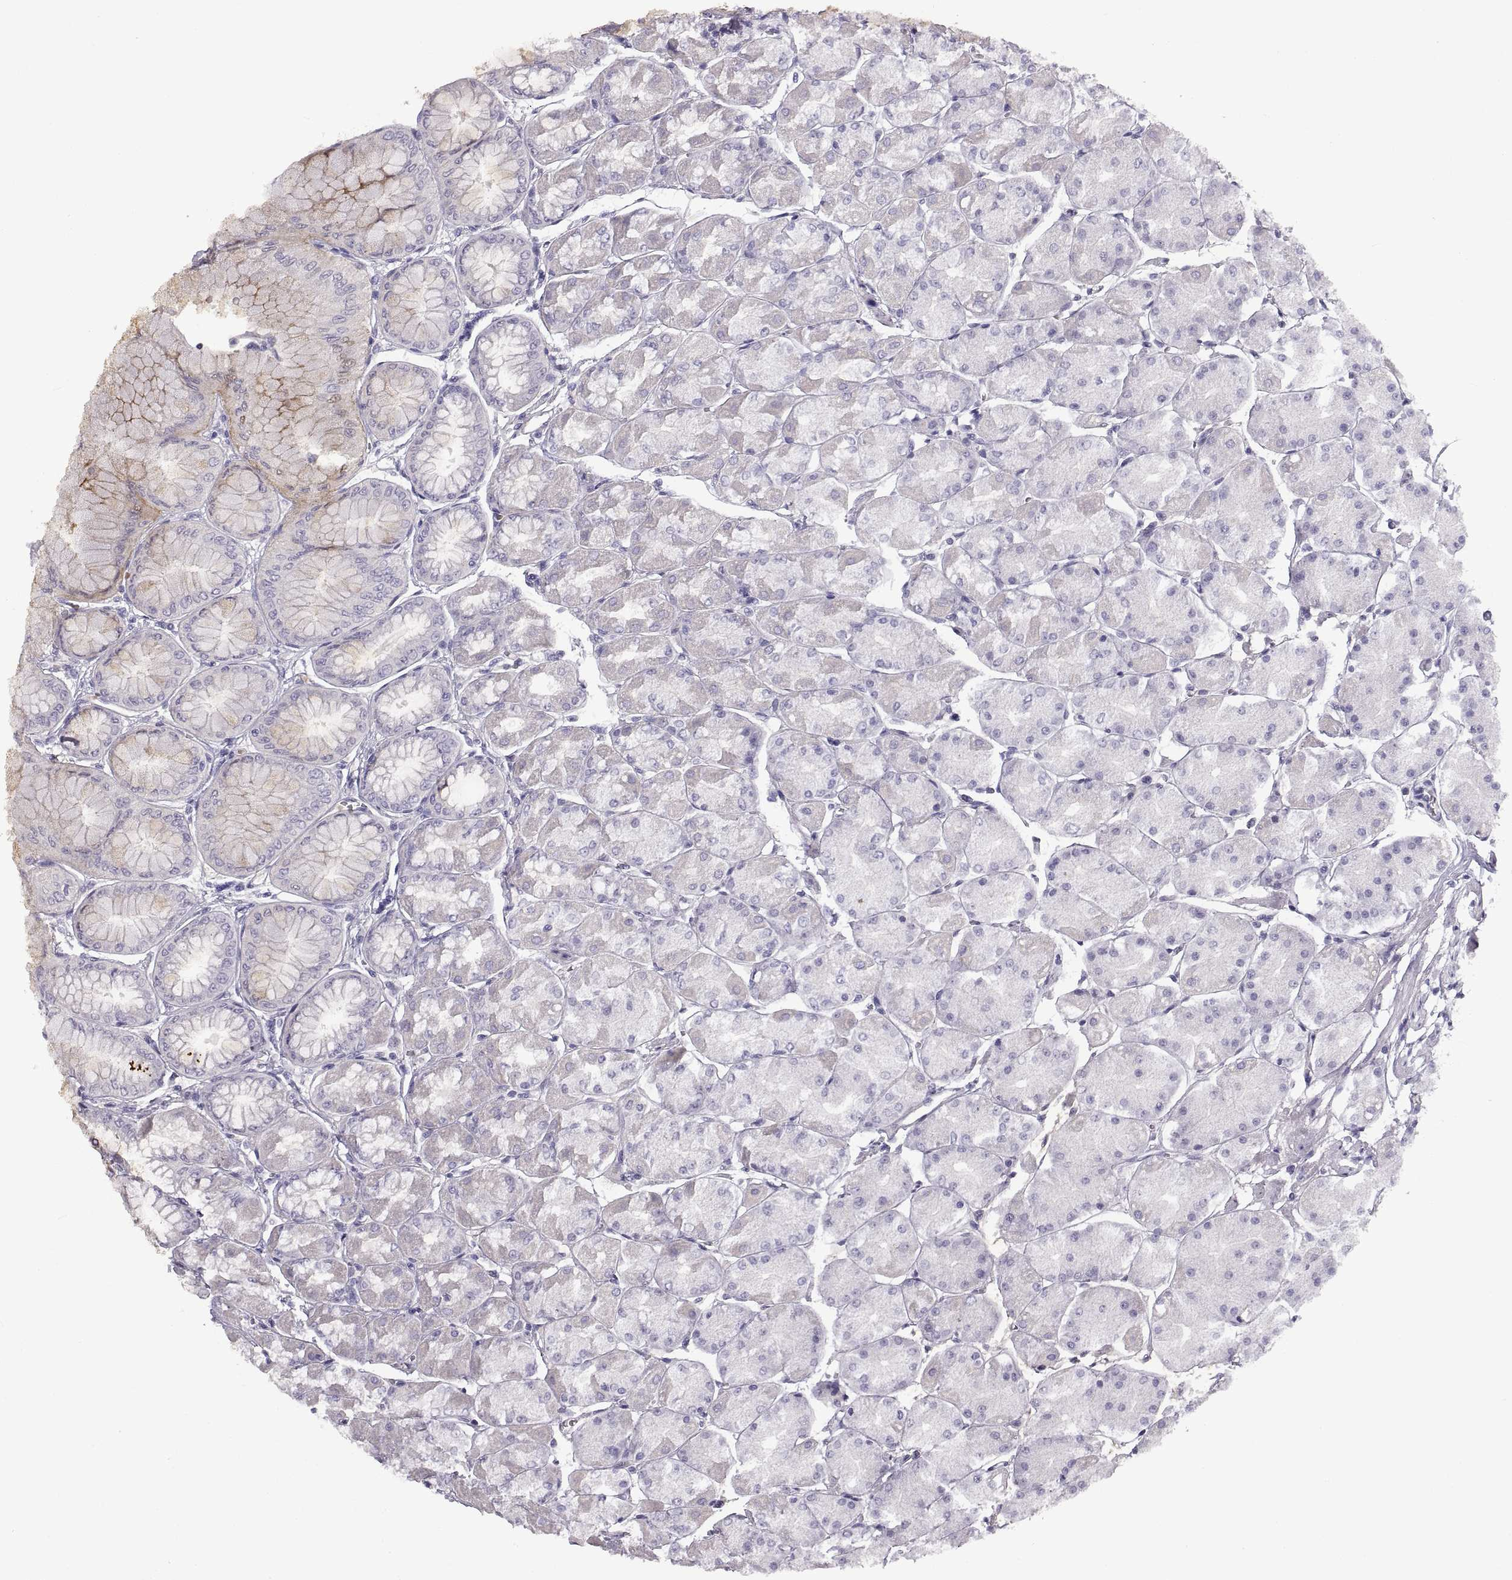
{"staining": {"intensity": "weak", "quantity": "<25%", "location": "cytoplasmic/membranous"}, "tissue": "stomach", "cell_type": "Glandular cells", "image_type": "normal", "snomed": [{"axis": "morphology", "description": "Normal tissue, NOS"}, {"axis": "topography", "description": "Stomach, upper"}], "caption": "Immunohistochemical staining of normal human stomach reveals no significant expression in glandular cells.", "gene": "CRYBB3", "patient": {"sex": "male", "age": 60}}